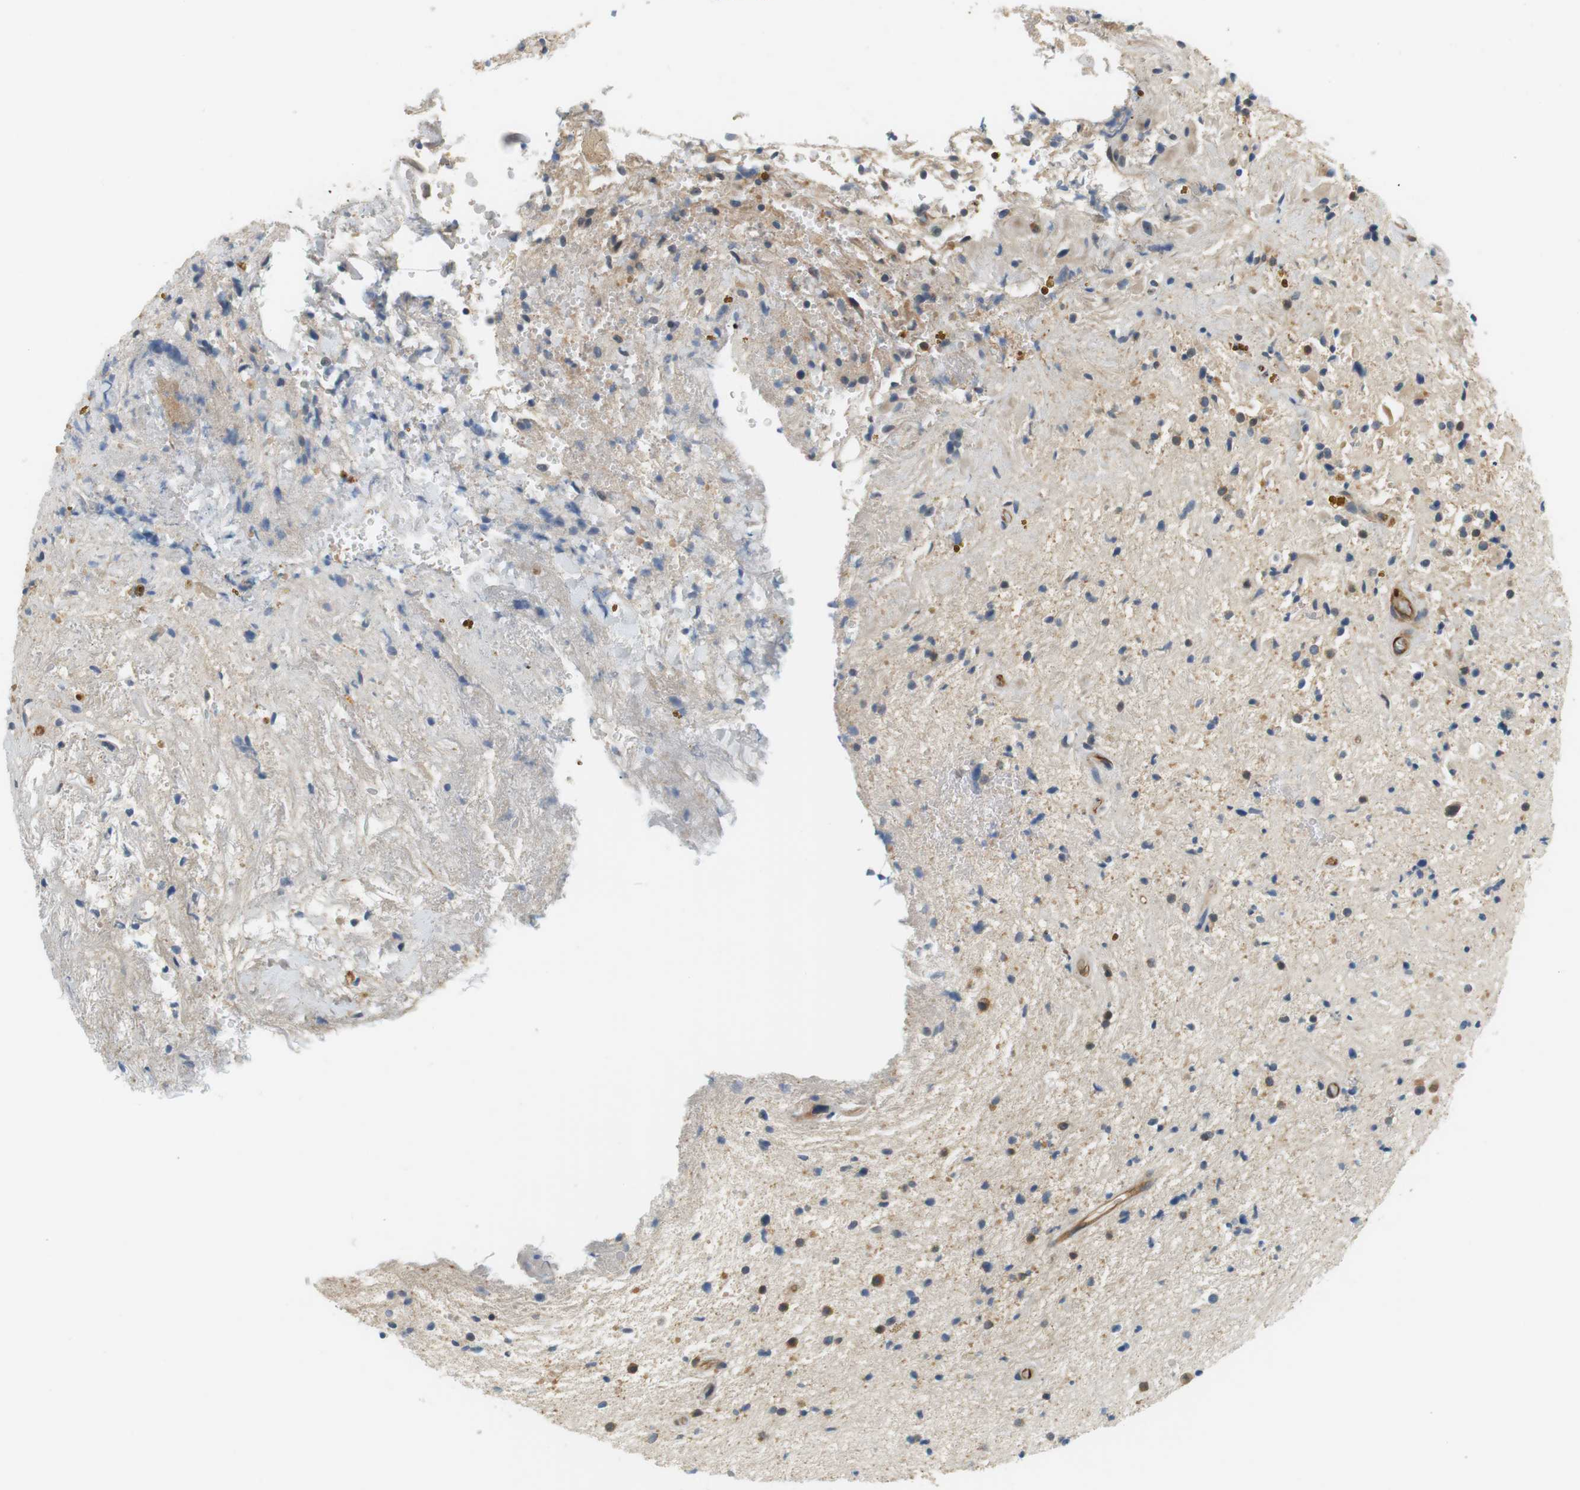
{"staining": {"intensity": "moderate", "quantity": "<25%", "location": "cytoplasmic/membranous"}, "tissue": "glioma", "cell_type": "Tumor cells", "image_type": "cancer", "snomed": [{"axis": "morphology", "description": "Glioma, malignant, High grade"}, {"axis": "topography", "description": "Brain"}], "caption": "Immunohistochemical staining of human malignant glioma (high-grade) exhibits low levels of moderate cytoplasmic/membranous protein staining in approximately <25% of tumor cells.", "gene": "SH3GLB1", "patient": {"sex": "male", "age": 33}}